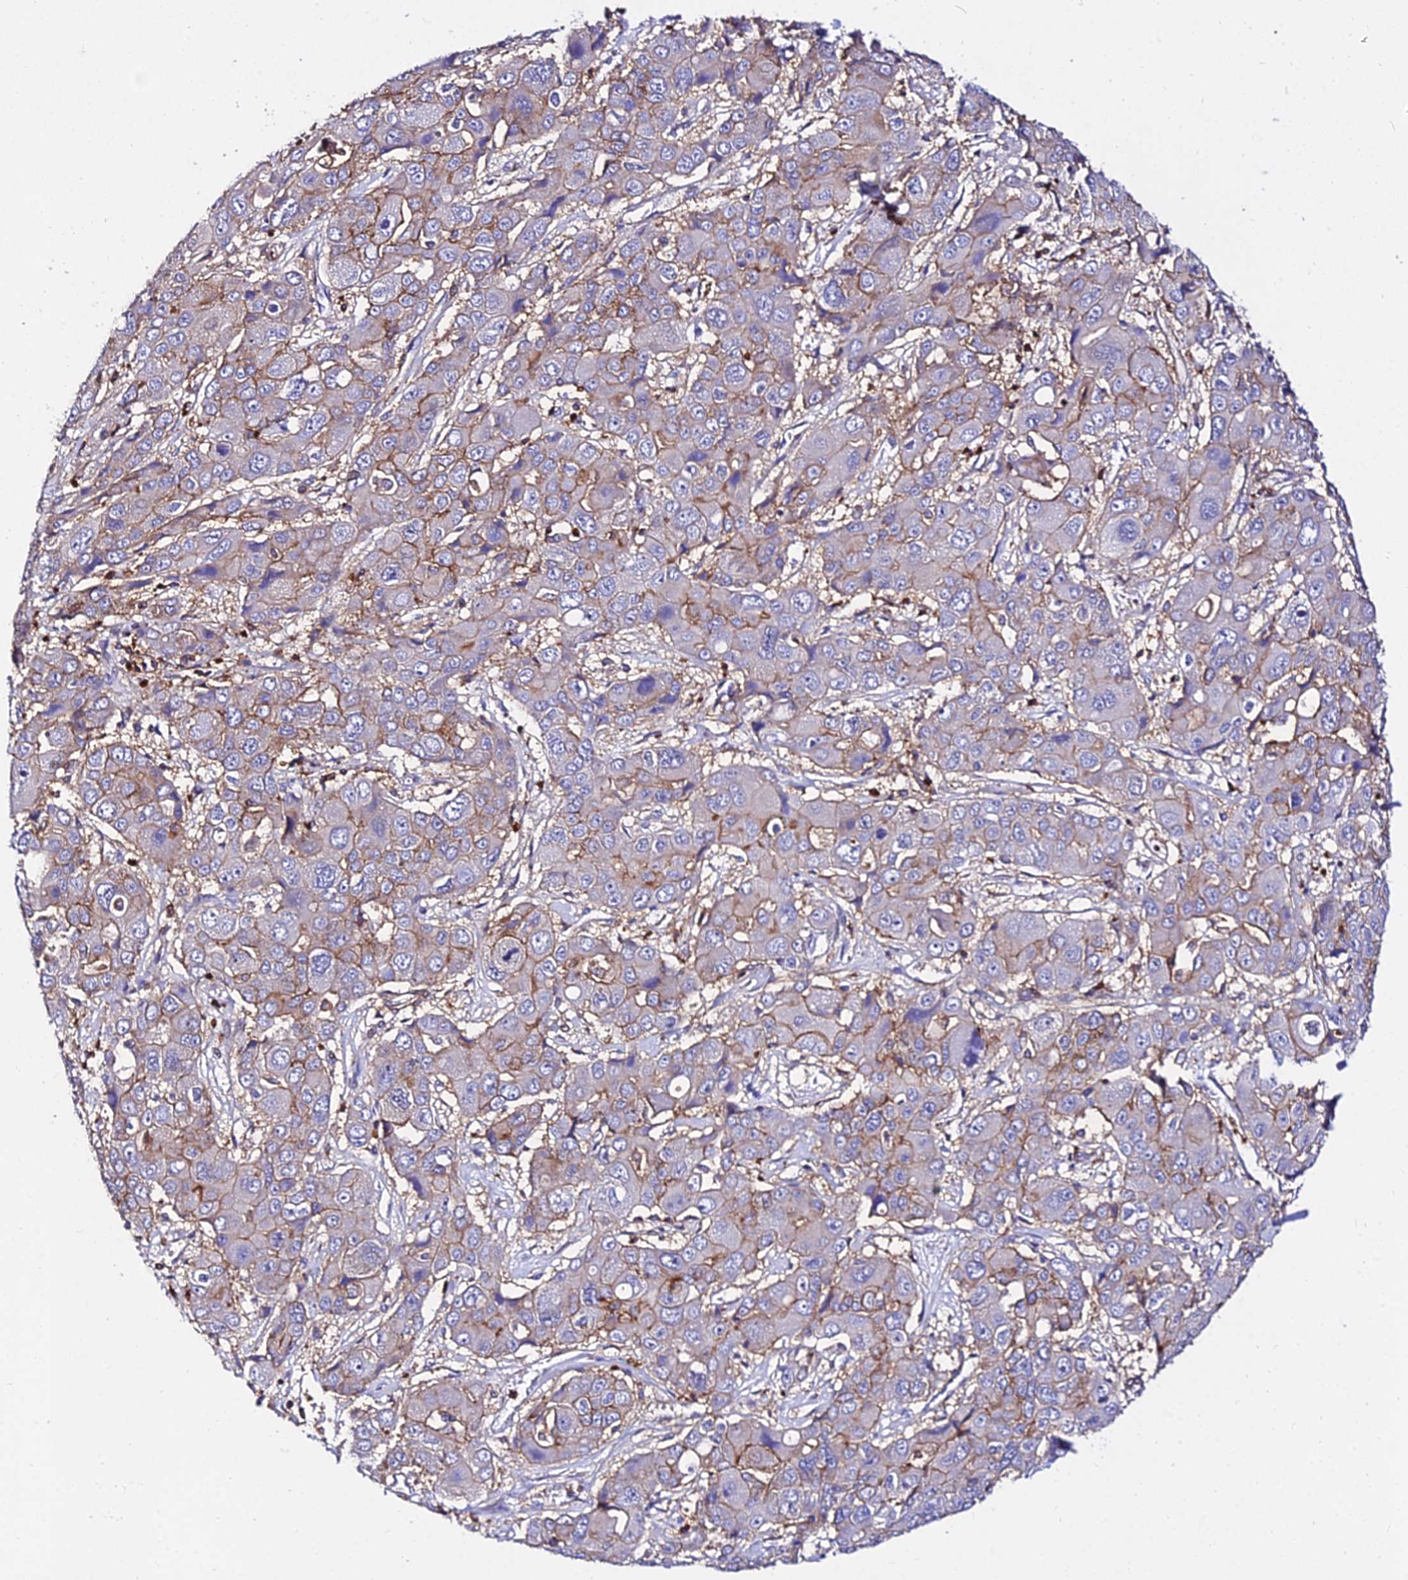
{"staining": {"intensity": "moderate", "quantity": "25%-75%", "location": "cytoplasmic/membranous"}, "tissue": "liver cancer", "cell_type": "Tumor cells", "image_type": "cancer", "snomed": [{"axis": "morphology", "description": "Cholangiocarcinoma"}, {"axis": "topography", "description": "Liver"}], "caption": "About 25%-75% of tumor cells in liver cancer display moderate cytoplasmic/membranous protein expression as visualized by brown immunohistochemical staining.", "gene": "CSRP1", "patient": {"sex": "male", "age": 67}}